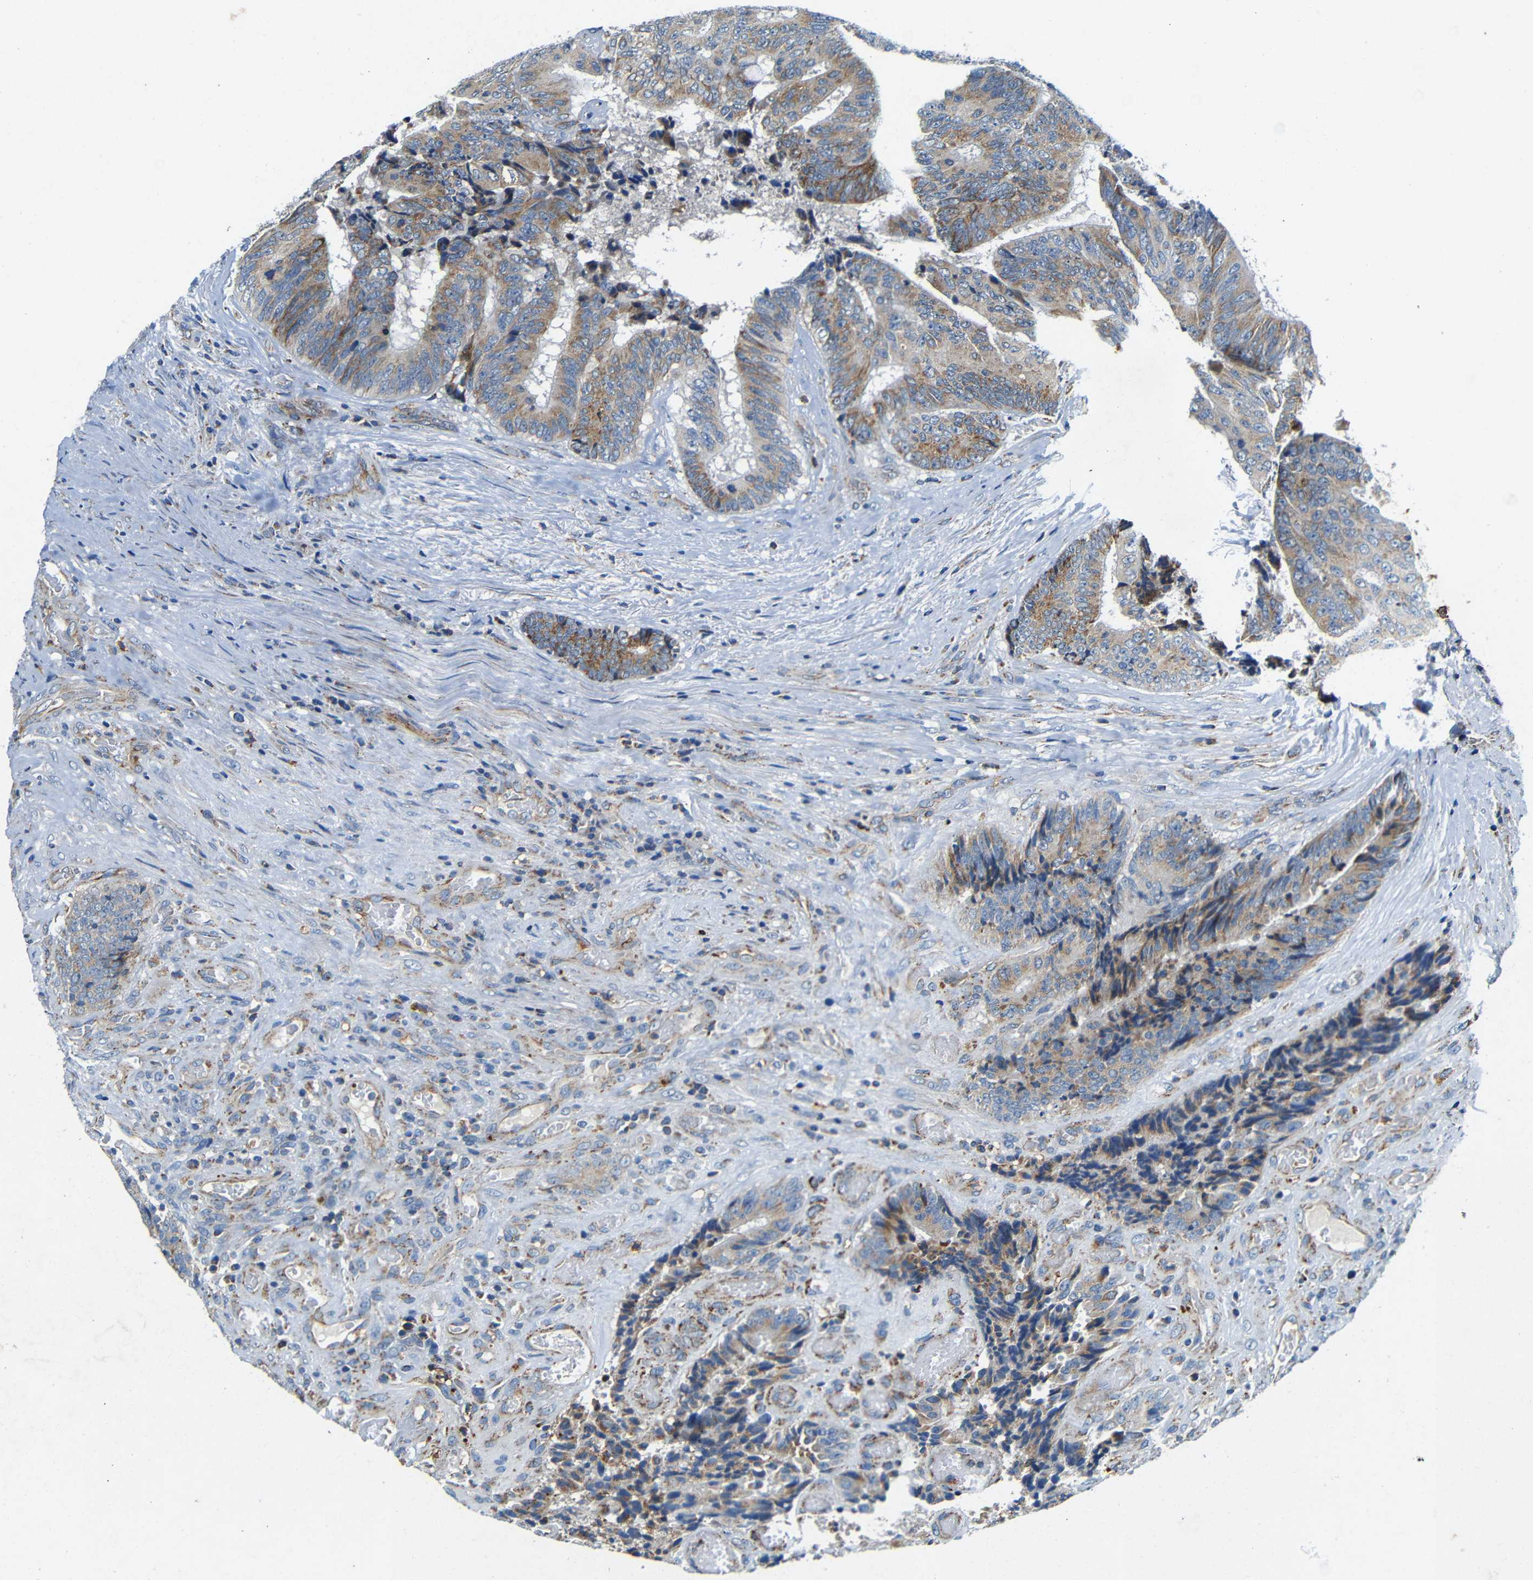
{"staining": {"intensity": "moderate", "quantity": ">75%", "location": "cytoplasmic/membranous"}, "tissue": "colorectal cancer", "cell_type": "Tumor cells", "image_type": "cancer", "snomed": [{"axis": "morphology", "description": "Adenocarcinoma, NOS"}, {"axis": "topography", "description": "Rectum"}], "caption": "A high-resolution histopathology image shows immunohistochemistry (IHC) staining of adenocarcinoma (colorectal), which shows moderate cytoplasmic/membranous staining in about >75% of tumor cells. (DAB = brown stain, brightfield microscopy at high magnification).", "gene": "GALNT18", "patient": {"sex": "female", "age": 65}}